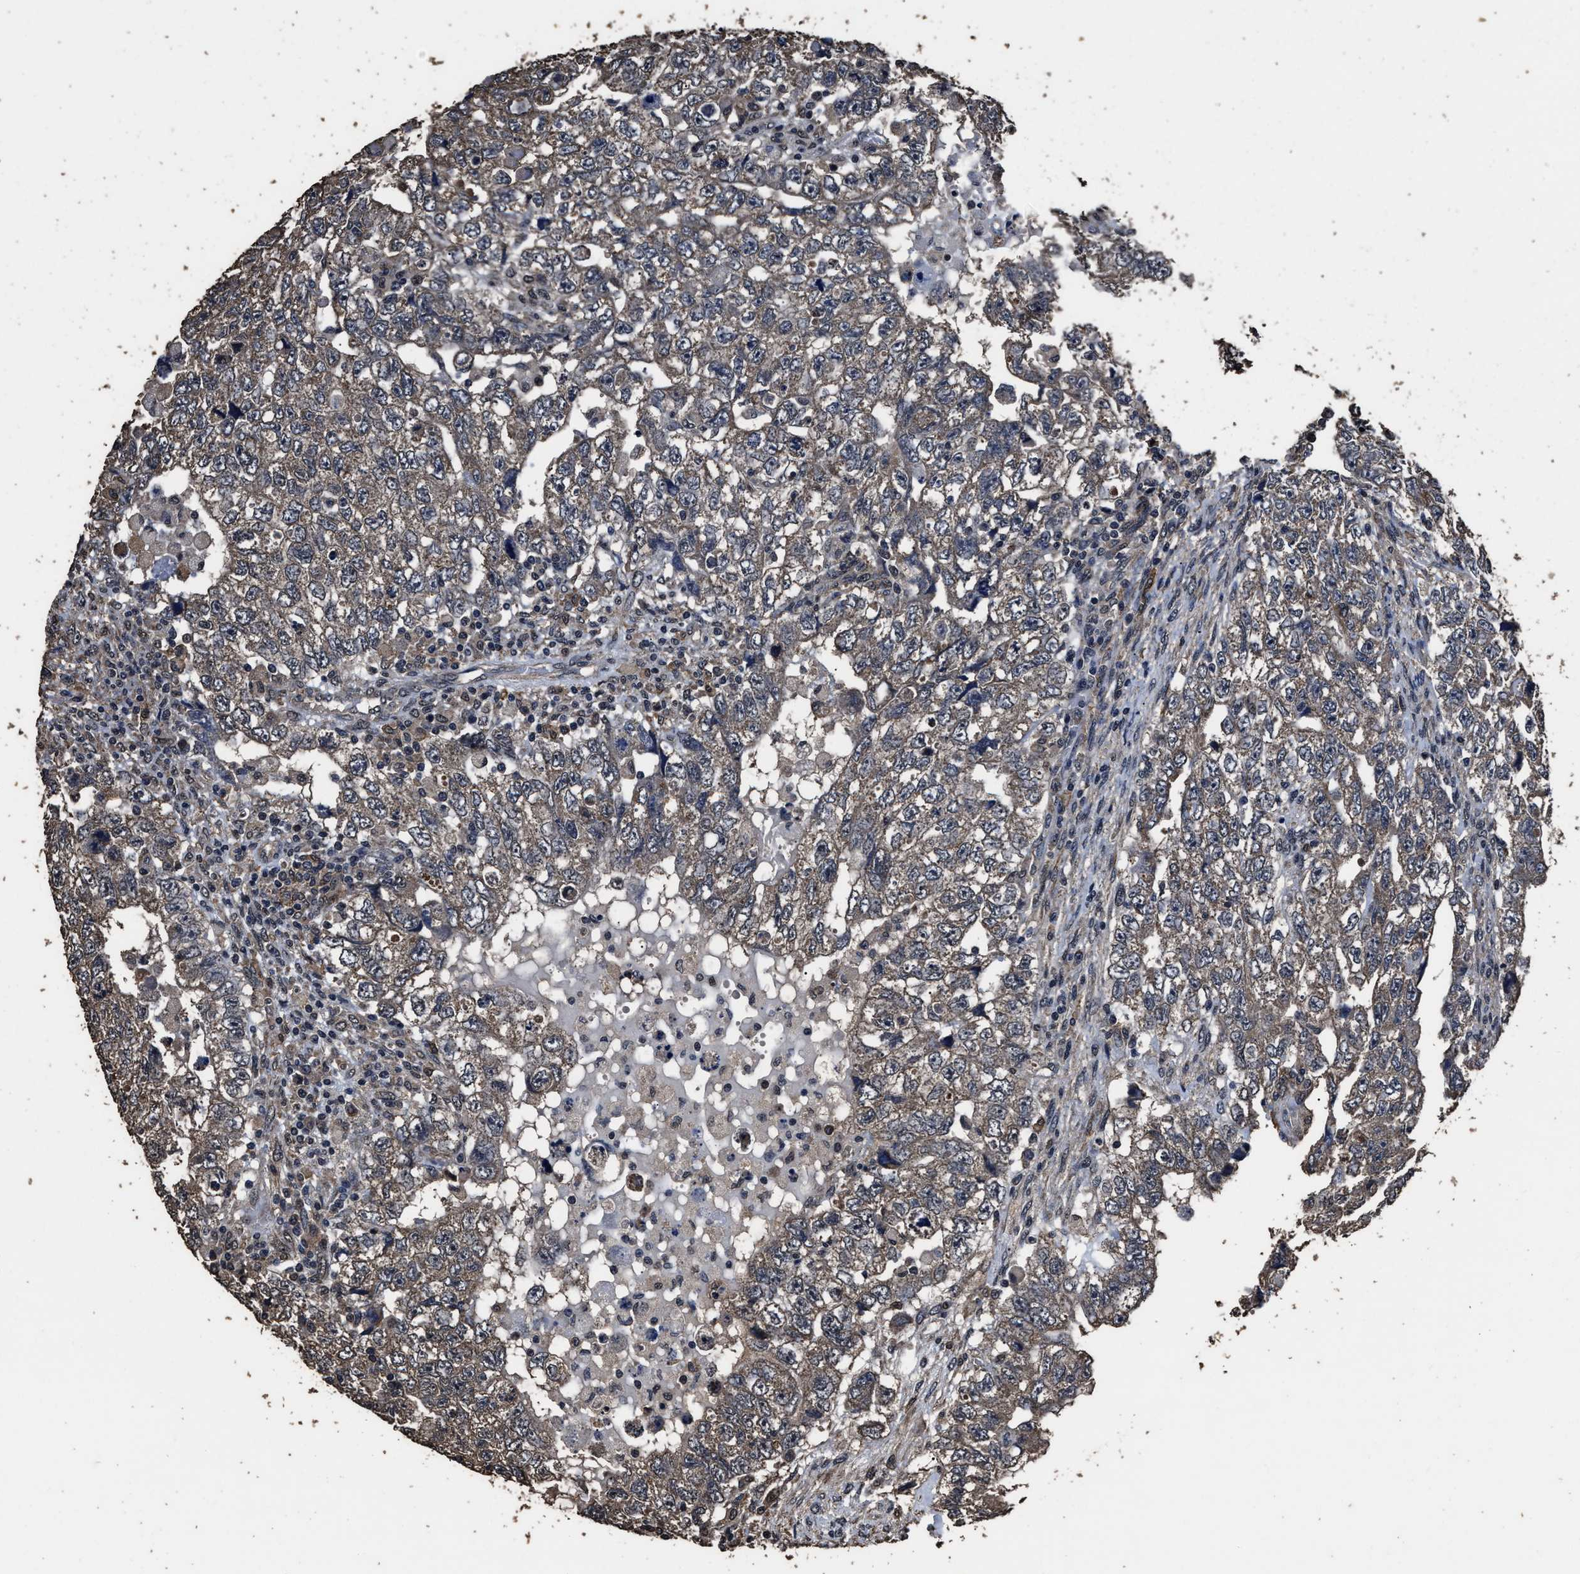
{"staining": {"intensity": "moderate", "quantity": ">75%", "location": "cytoplasmic/membranous"}, "tissue": "testis cancer", "cell_type": "Tumor cells", "image_type": "cancer", "snomed": [{"axis": "morphology", "description": "Carcinoma, Embryonal, NOS"}, {"axis": "topography", "description": "Testis"}], "caption": "The histopathology image demonstrates staining of testis embryonal carcinoma, revealing moderate cytoplasmic/membranous protein expression (brown color) within tumor cells.", "gene": "RSBN1L", "patient": {"sex": "male", "age": 36}}